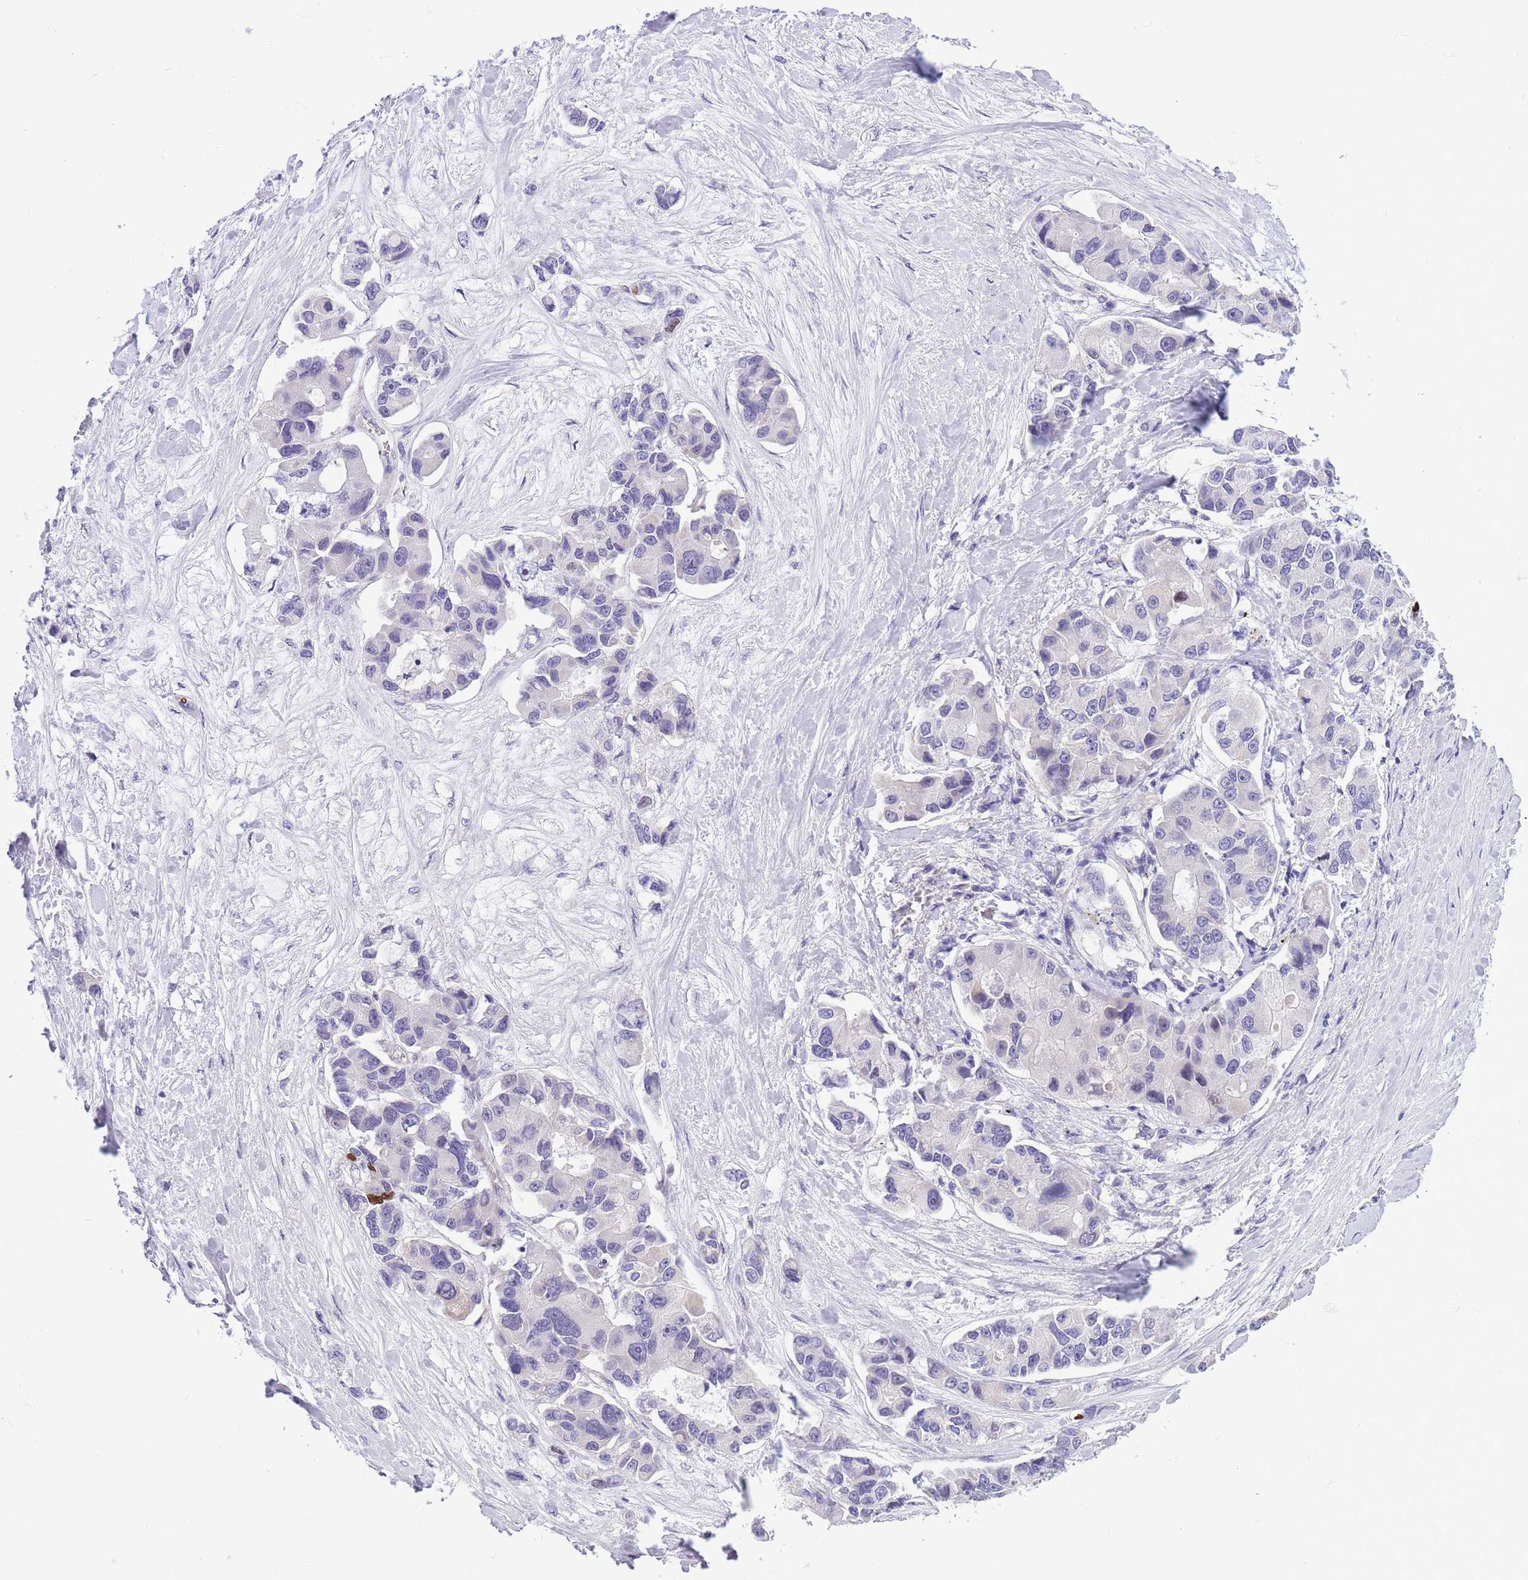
{"staining": {"intensity": "negative", "quantity": "none", "location": "none"}, "tissue": "lung cancer", "cell_type": "Tumor cells", "image_type": "cancer", "snomed": [{"axis": "morphology", "description": "Adenocarcinoma, NOS"}, {"axis": "topography", "description": "Lung"}], "caption": "This photomicrograph is of lung cancer stained with immunohistochemistry to label a protein in brown with the nuclei are counter-stained blue. There is no staining in tumor cells.", "gene": "NET1", "patient": {"sex": "female", "age": 54}}